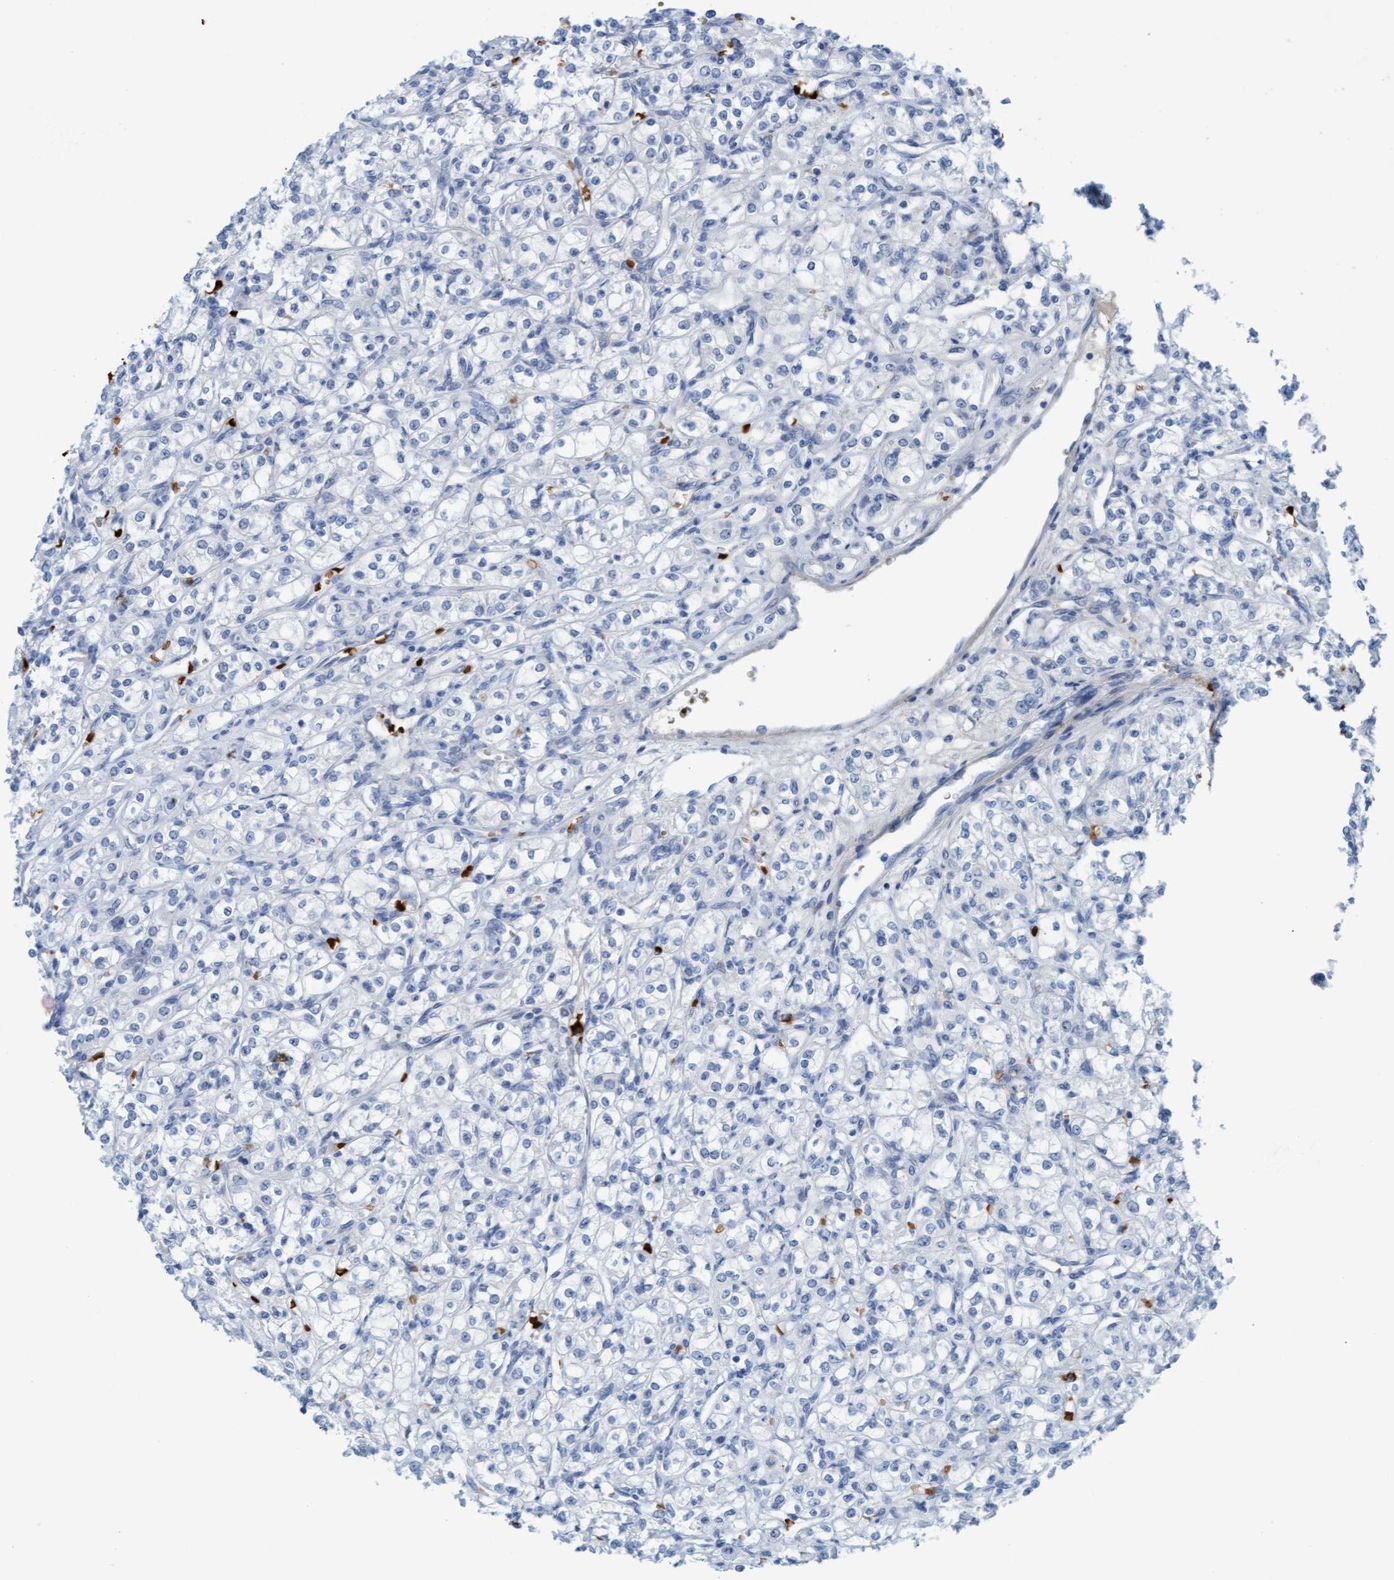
{"staining": {"intensity": "negative", "quantity": "none", "location": "none"}, "tissue": "renal cancer", "cell_type": "Tumor cells", "image_type": "cancer", "snomed": [{"axis": "morphology", "description": "Adenocarcinoma, NOS"}, {"axis": "topography", "description": "Kidney"}], "caption": "Protein analysis of renal cancer (adenocarcinoma) displays no significant expression in tumor cells.", "gene": "P2RX5", "patient": {"sex": "male", "age": 77}}